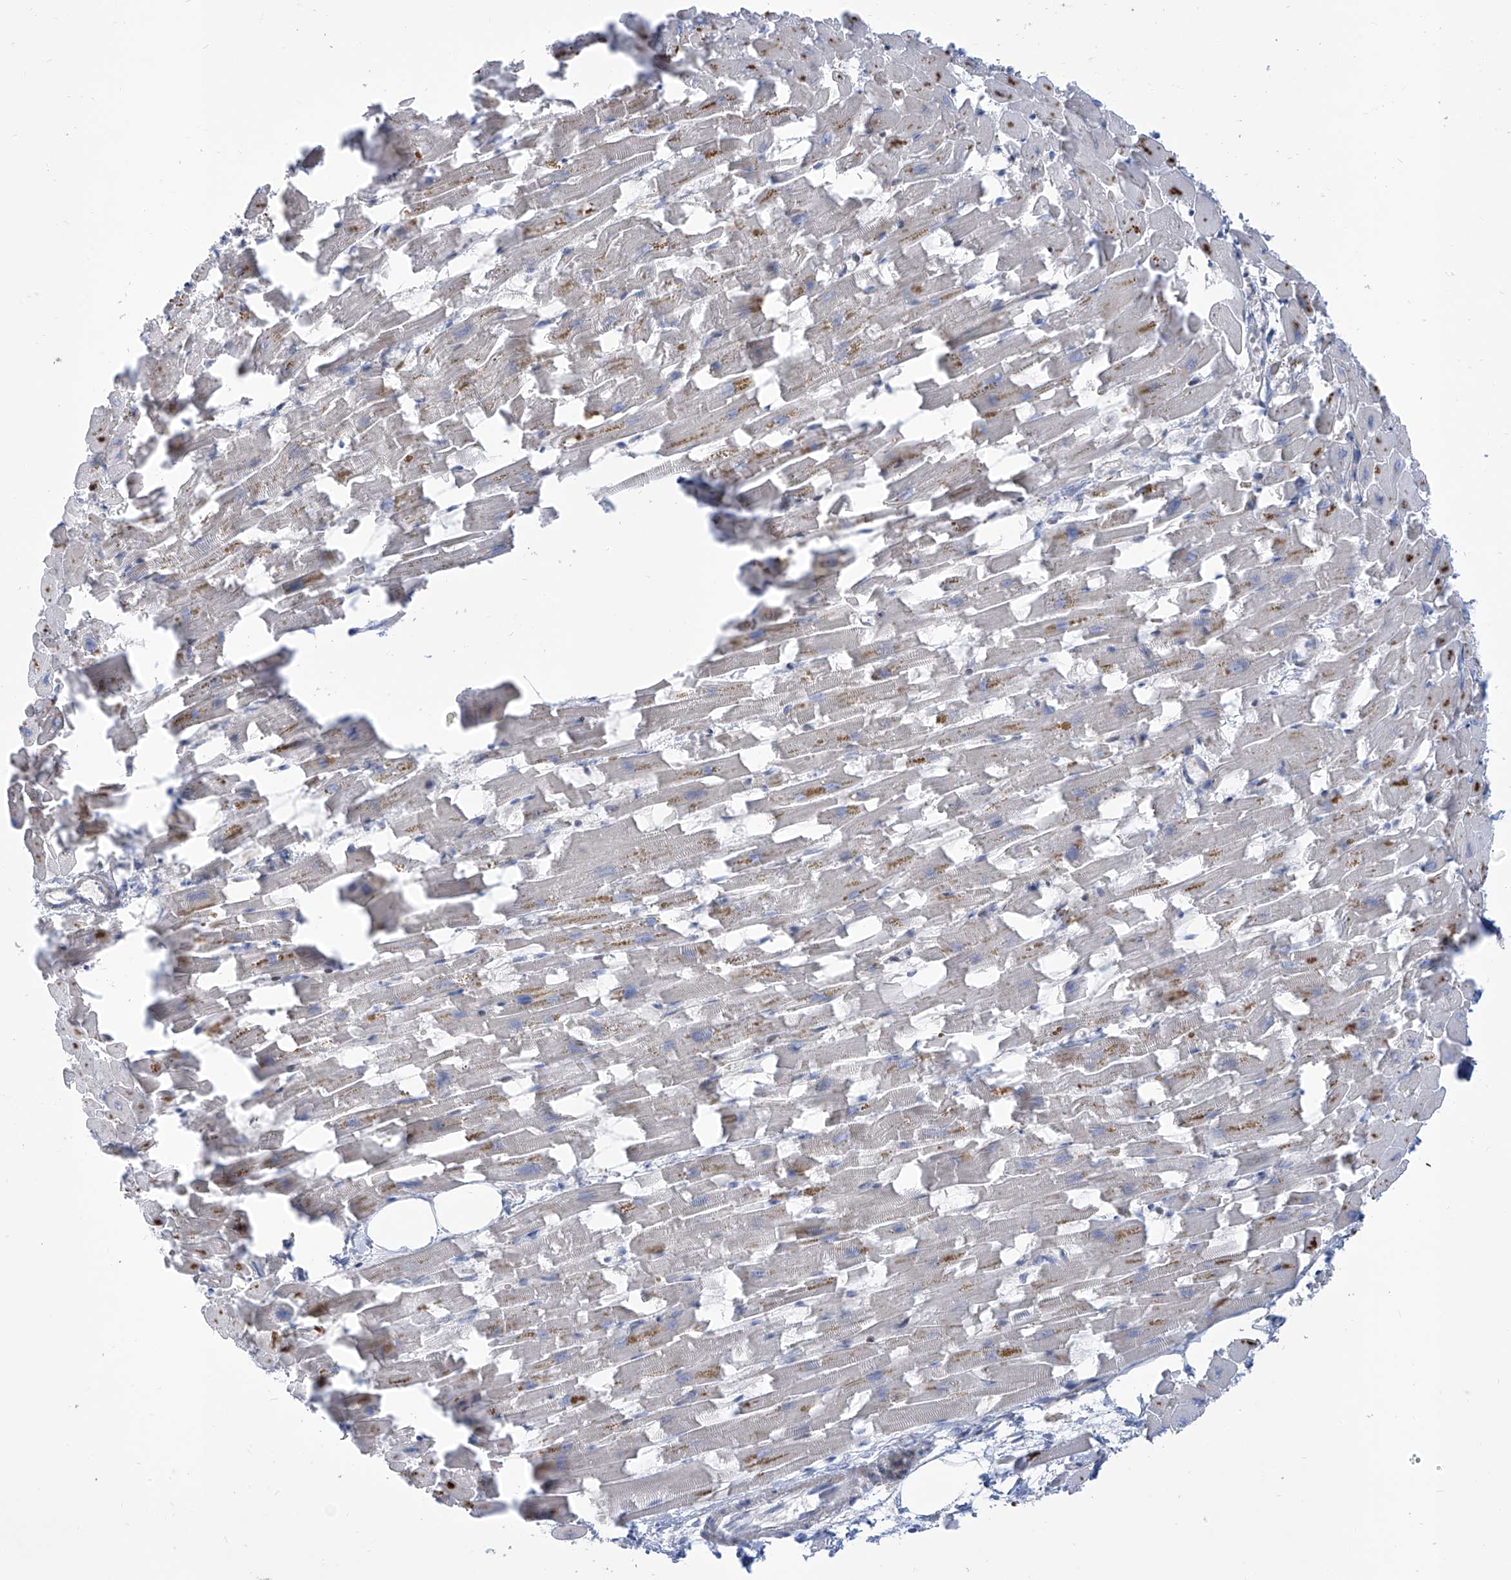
{"staining": {"intensity": "weak", "quantity": "<25%", "location": "cytoplasmic/membranous"}, "tissue": "heart muscle", "cell_type": "Cardiomyocytes", "image_type": "normal", "snomed": [{"axis": "morphology", "description": "Normal tissue, NOS"}, {"axis": "topography", "description": "Heart"}], "caption": "This image is of normal heart muscle stained with immunohistochemistry (IHC) to label a protein in brown with the nuclei are counter-stained blue. There is no staining in cardiomyocytes. (DAB IHC, high magnification).", "gene": "LRRC1", "patient": {"sex": "female", "age": 64}}